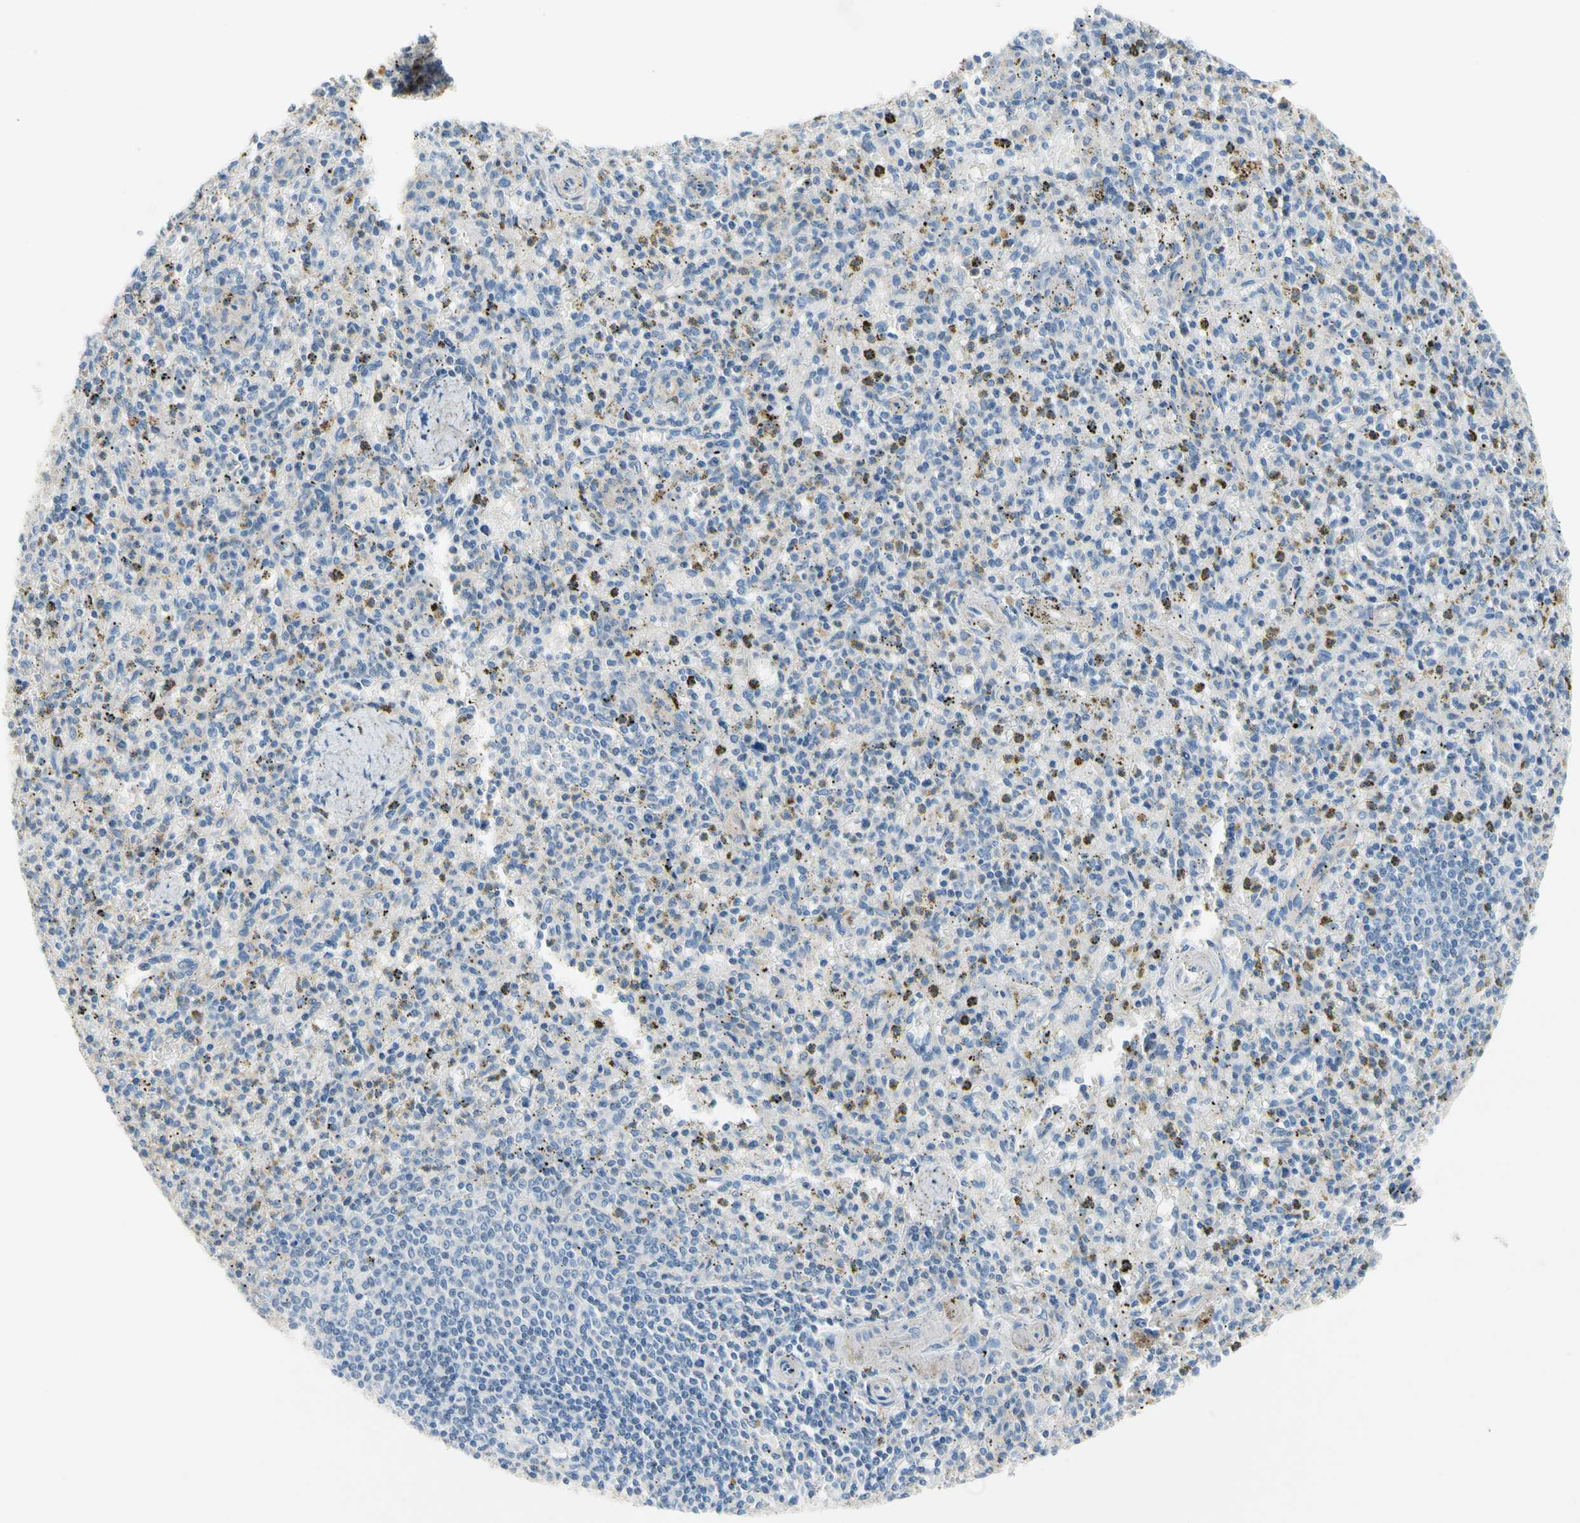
{"staining": {"intensity": "moderate", "quantity": "<25%", "location": "cytoplasmic/membranous"}, "tissue": "spleen", "cell_type": "Cells in red pulp", "image_type": "normal", "snomed": [{"axis": "morphology", "description": "Normal tissue, NOS"}, {"axis": "topography", "description": "Spleen"}], "caption": "Protein staining demonstrates moderate cytoplasmic/membranous expression in about <25% of cells in red pulp in benign spleen. The staining was performed using DAB to visualize the protein expression in brown, while the nuclei were stained in blue with hematoxylin (Magnification: 20x).", "gene": "CA14", "patient": {"sex": "male", "age": 72}}